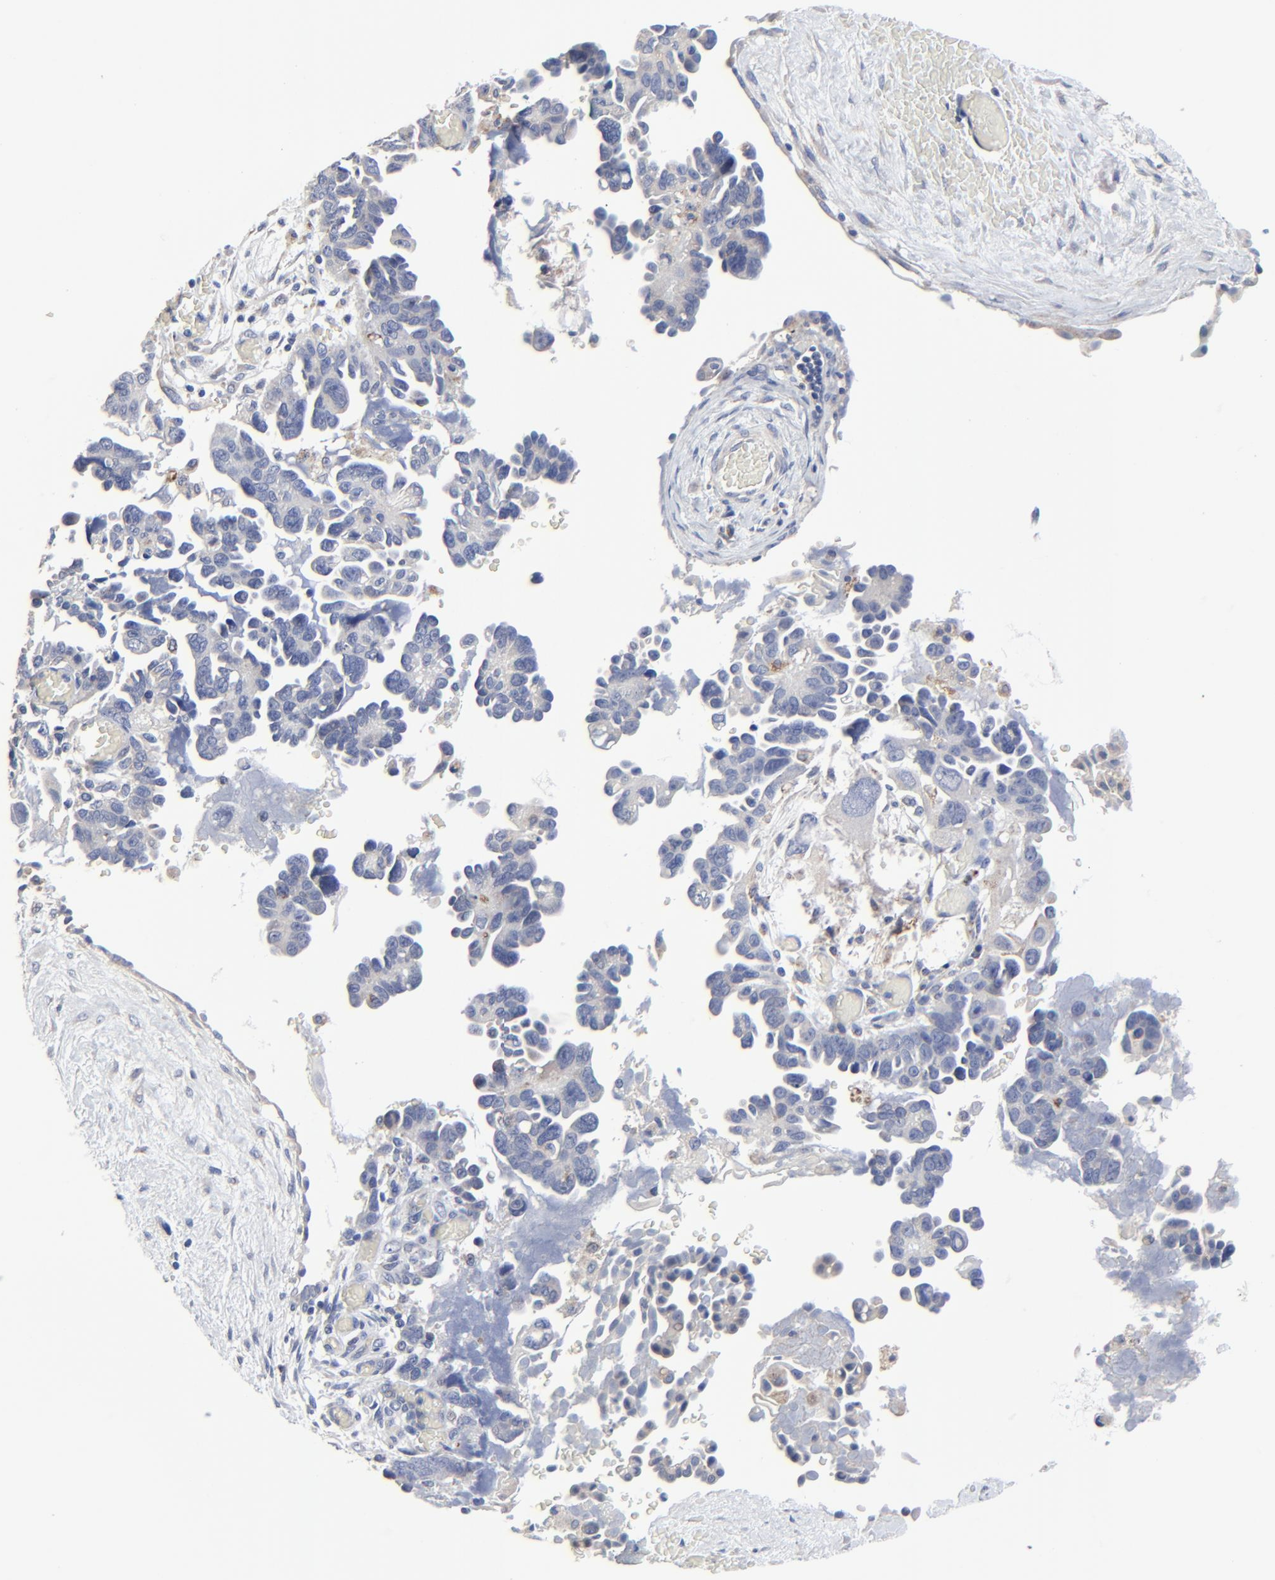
{"staining": {"intensity": "negative", "quantity": "none", "location": "none"}, "tissue": "ovarian cancer", "cell_type": "Tumor cells", "image_type": "cancer", "snomed": [{"axis": "morphology", "description": "Cystadenocarcinoma, serous, NOS"}, {"axis": "topography", "description": "Ovary"}], "caption": "DAB (3,3'-diaminobenzidine) immunohistochemical staining of human ovarian cancer (serous cystadenocarcinoma) displays no significant expression in tumor cells.", "gene": "DHRSX", "patient": {"sex": "female", "age": 63}}